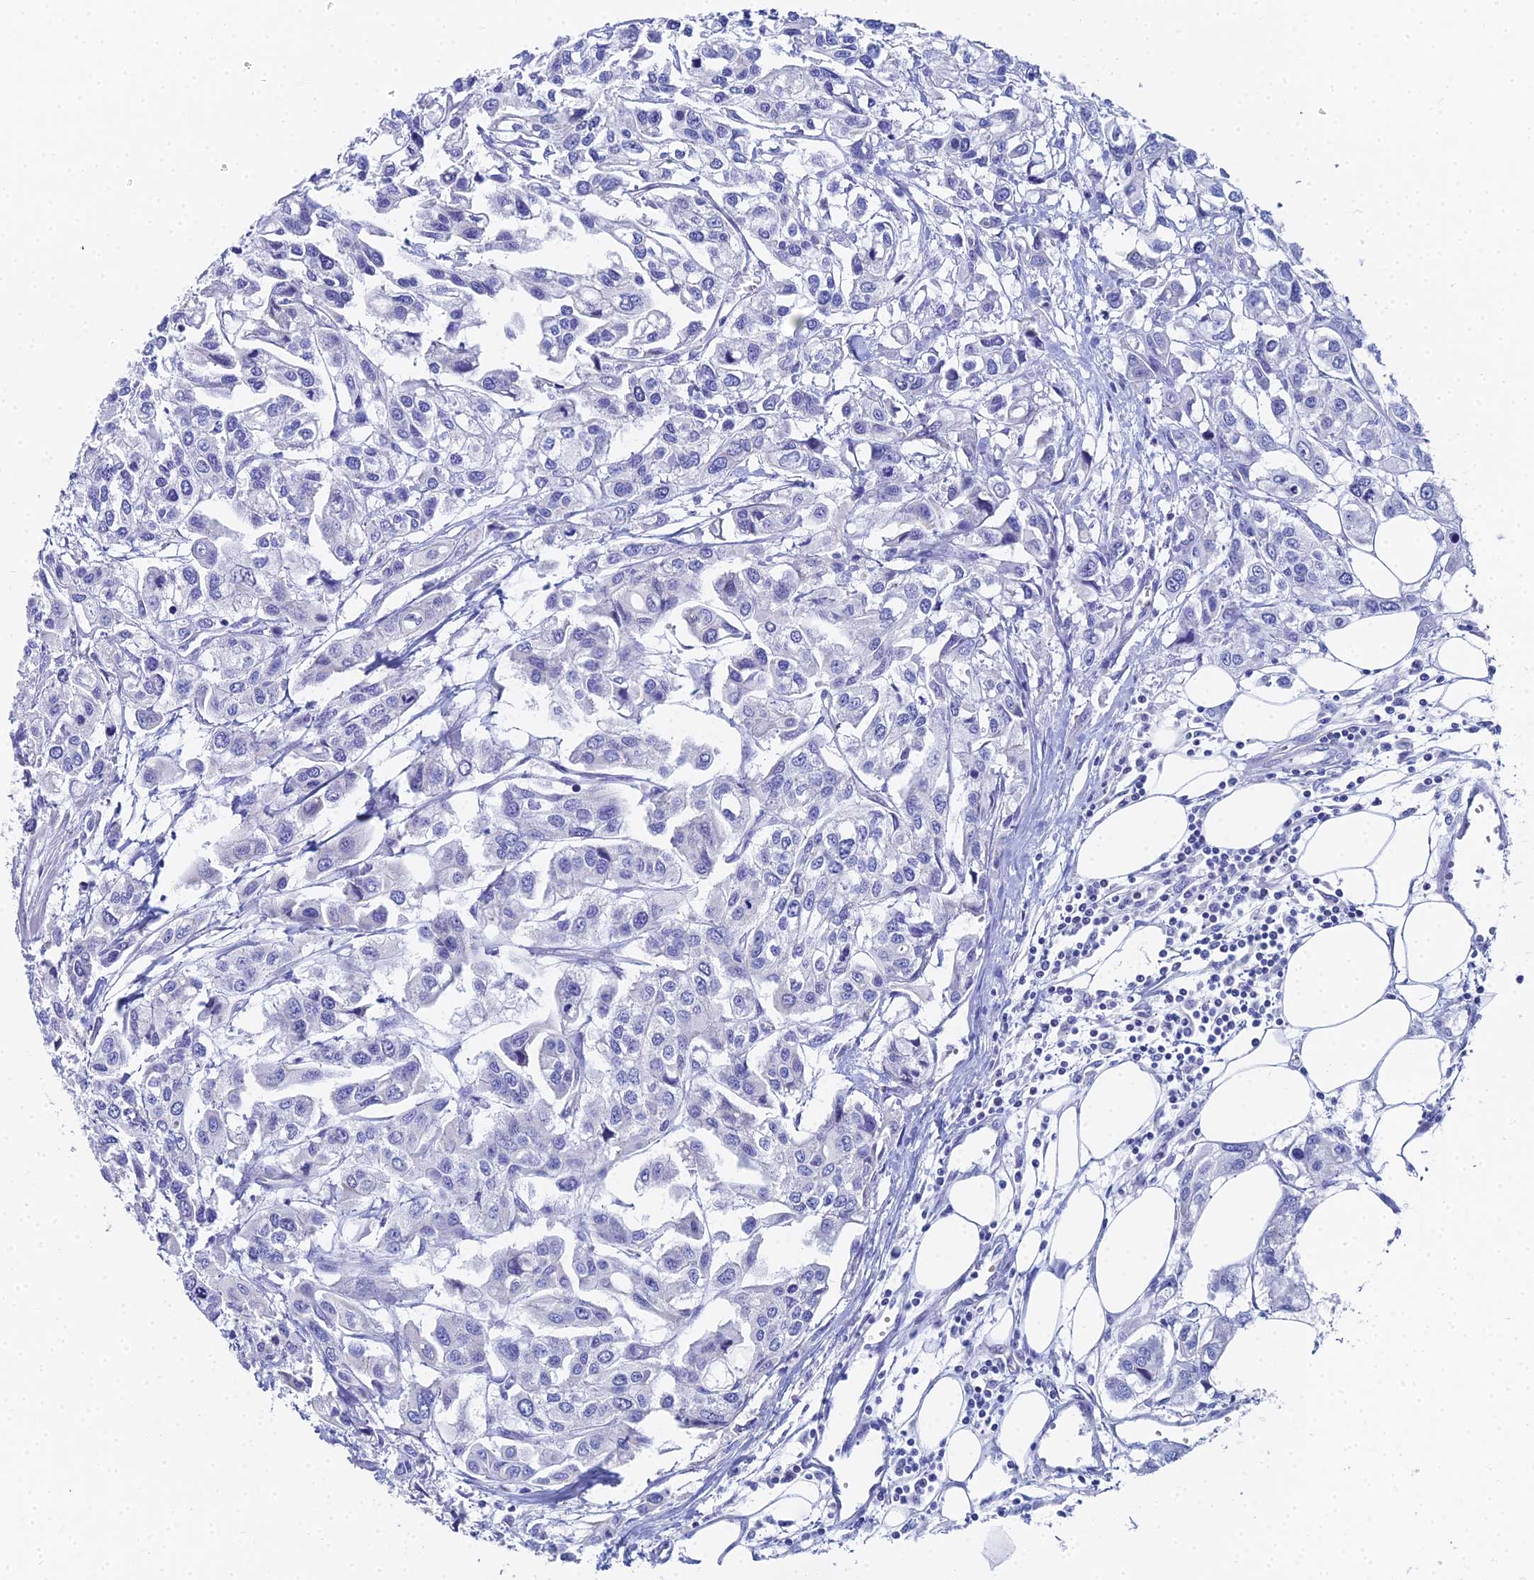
{"staining": {"intensity": "negative", "quantity": "none", "location": "none"}, "tissue": "urothelial cancer", "cell_type": "Tumor cells", "image_type": "cancer", "snomed": [{"axis": "morphology", "description": "Urothelial carcinoma, High grade"}, {"axis": "topography", "description": "Urinary bladder"}], "caption": "DAB immunohistochemical staining of human urothelial cancer exhibits no significant positivity in tumor cells.", "gene": "OCM", "patient": {"sex": "male", "age": 67}}